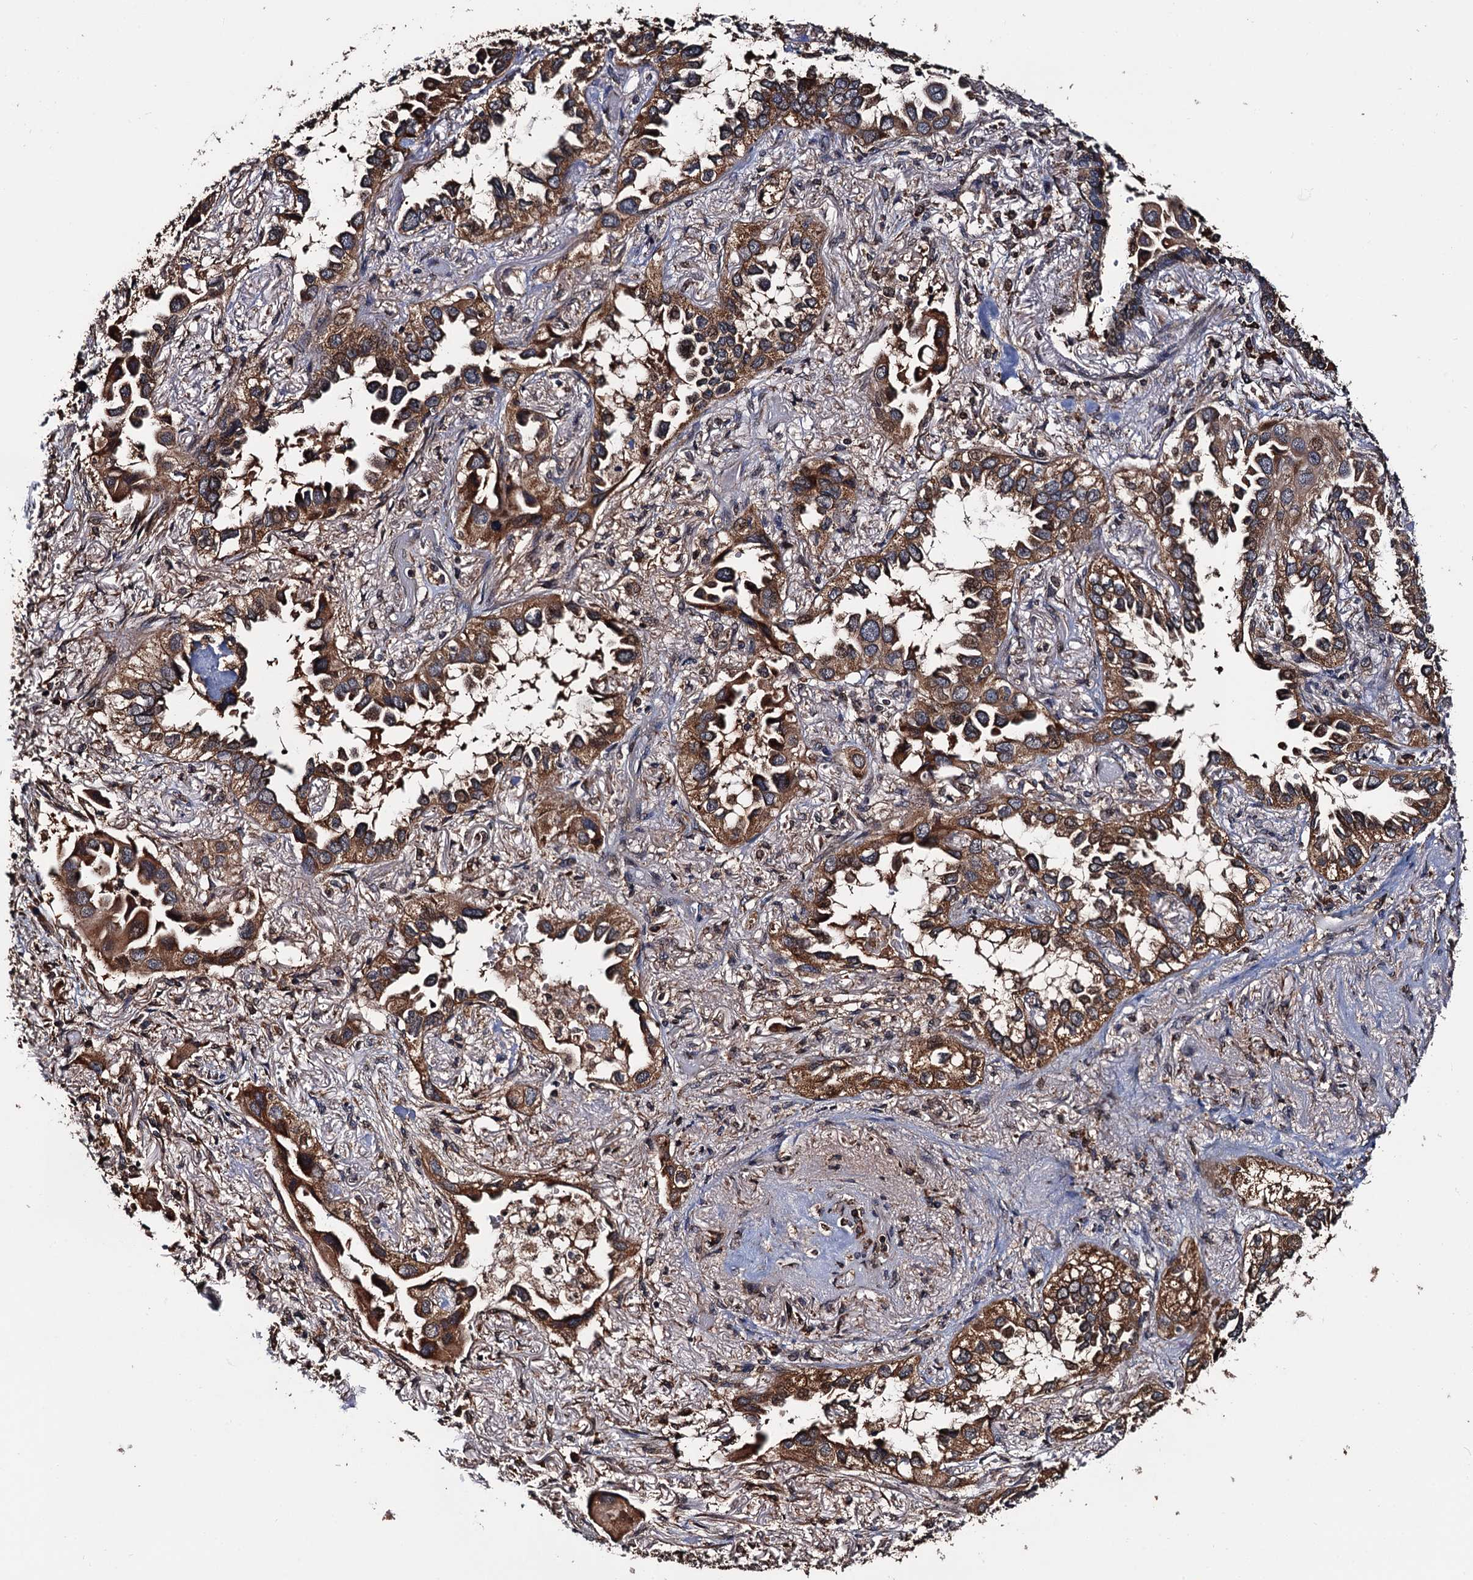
{"staining": {"intensity": "moderate", "quantity": ">75%", "location": "cytoplasmic/membranous"}, "tissue": "lung cancer", "cell_type": "Tumor cells", "image_type": "cancer", "snomed": [{"axis": "morphology", "description": "Adenocarcinoma, NOS"}, {"axis": "topography", "description": "Lung"}], "caption": "IHC image of neoplastic tissue: lung cancer stained using IHC exhibits medium levels of moderate protein expression localized specifically in the cytoplasmic/membranous of tumor cells, appearing as a cytoplasmic/membranous brown color.", "gene": "RGS11", "patient": {"sex": "female", "age": 76}}